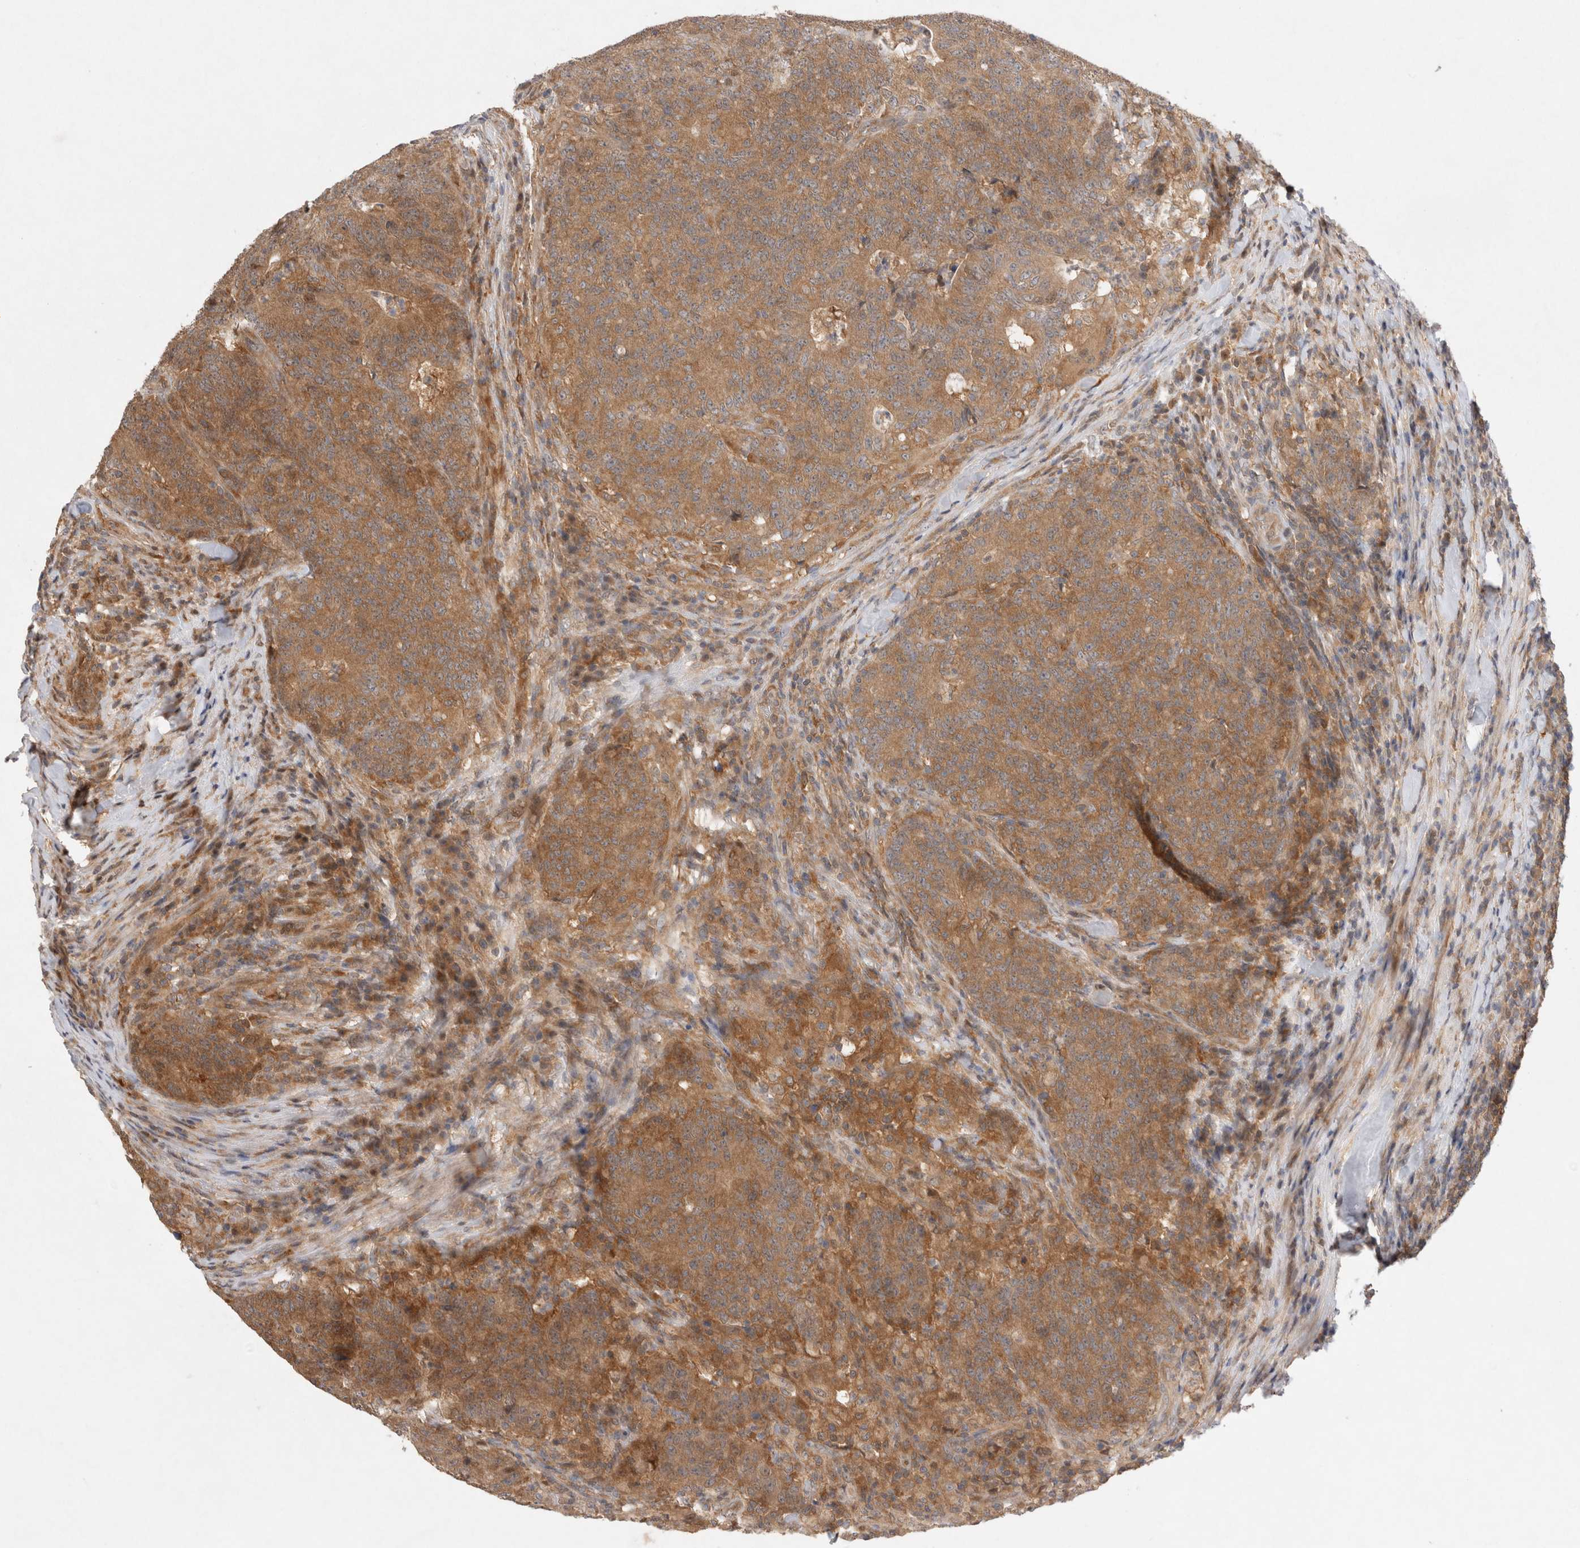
{"staining": {"intensity": "strong", "quantity": ">75%", "location": "cytoplasmic/membranous"}, "tissue": "colorectal cancer", "cell_type": "Tumor cells", "image_type": "cancer", "snomed": [{"axis": "morphology", "description": "Normal tissue, NOS"}, {"axis": "morphology", "description": "Adenocarcinoma, NOS"}, {"axis": "topography", "description": "Colon"}], "caption": "Strong cytoplasmic/membranous expression for a protein is appreciated in about >75% of tumor cells of adenocarcinoma (colorectal) using IHC.", "gene": "HTT", "patient": {"sex": "female", "age": 75}}